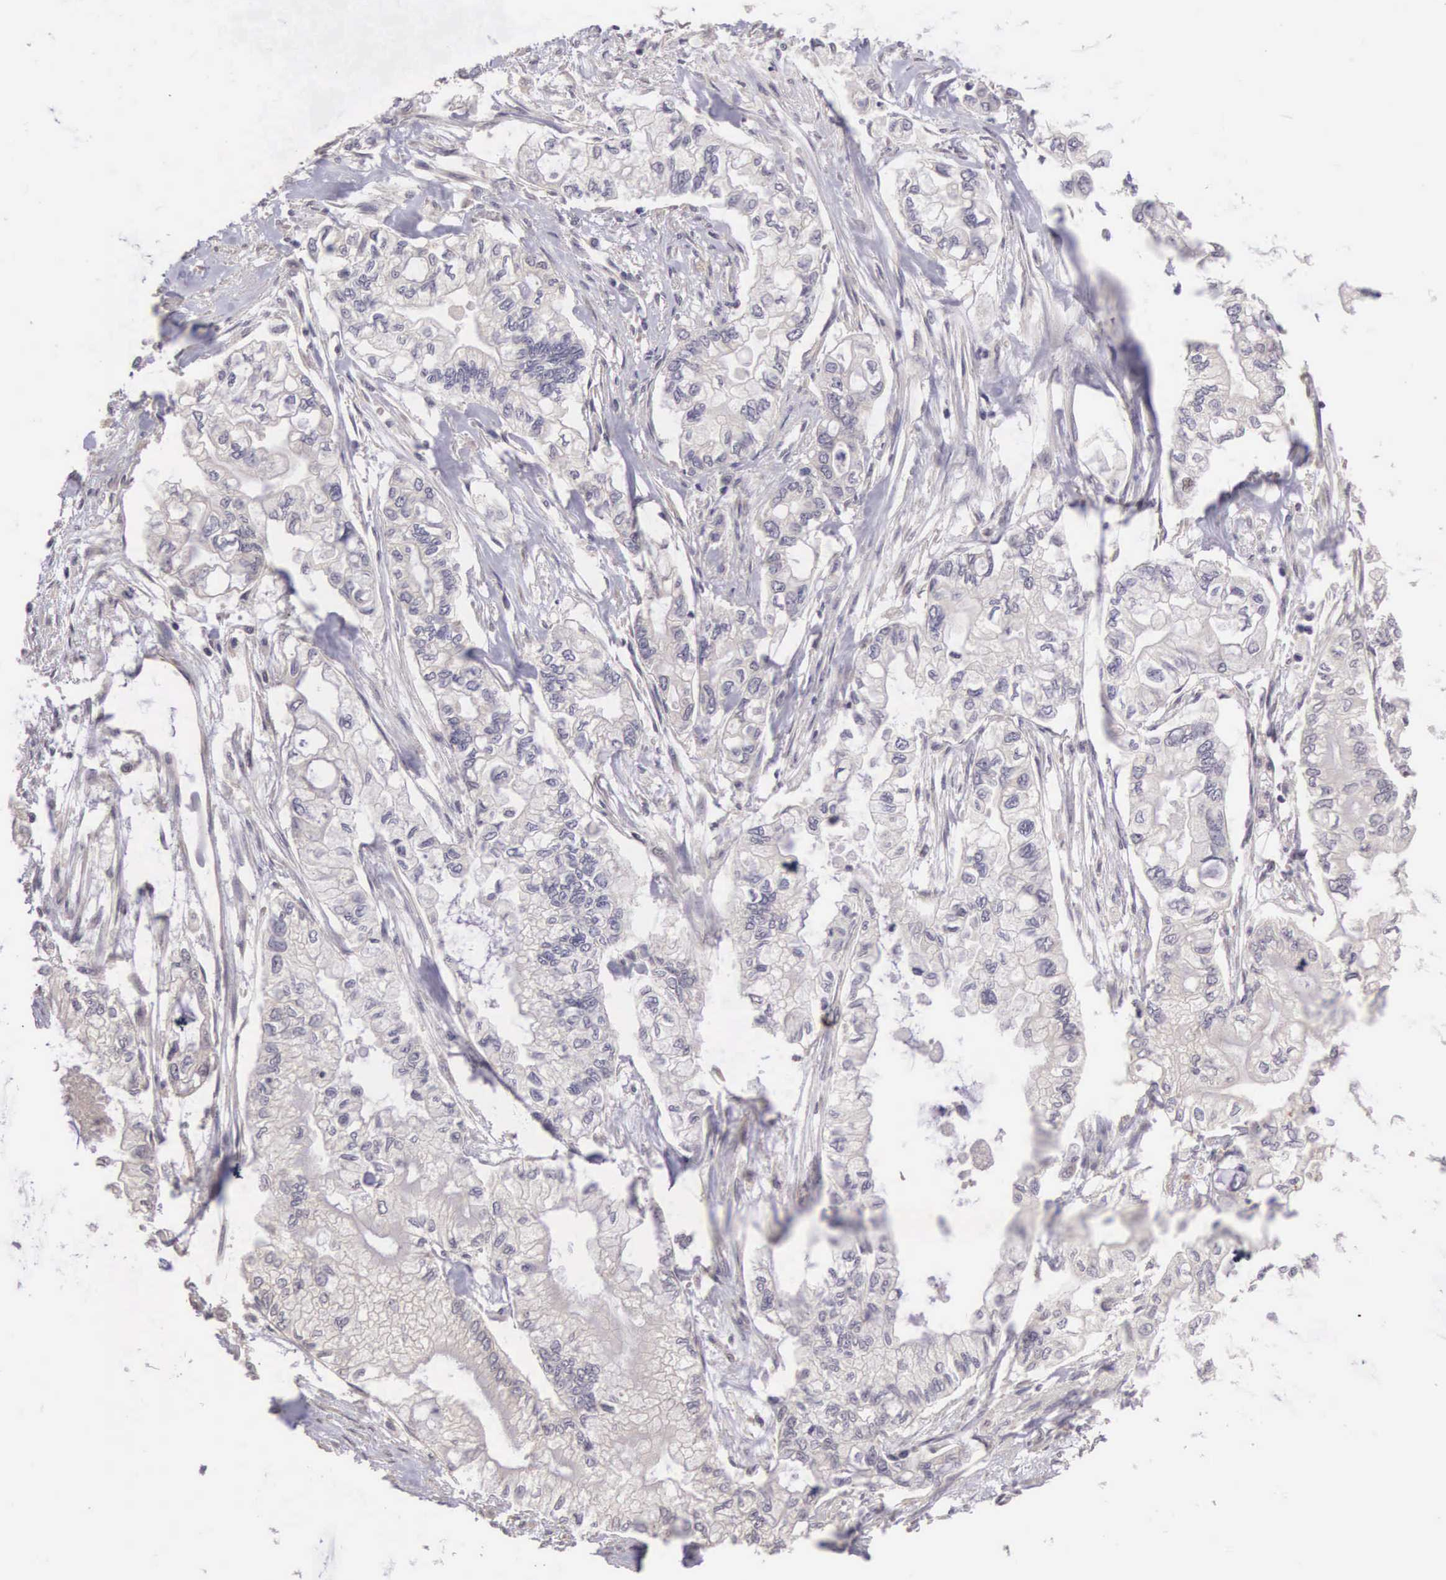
{"staining": {"intensity": "negative", "quantity": "none", "location": "none"}, "tissue": "pancreatic cancer", "cell_type": "Tumor cells", "image_type": "cancer", "snomed": [{"axis": "morphology", "description": "Adenocarcinoma, NOS"}, {"axis": "topography", "description": "Pancreas"}], "caption": "Immunohistochemistry (IHC) photomicrograph of neoplastic tissue: adenocarcinoma (pancreatic) stained with DAB exhibits no significant protein positivity in tumor cells. Brightfield microscopy of immunohistochemistry (IHC) stained with DAB (brown) and hematoxylin (blue), captured at high magnification.", "gene": "CDC45", "patient": {"sex": "male", "age": 79}}